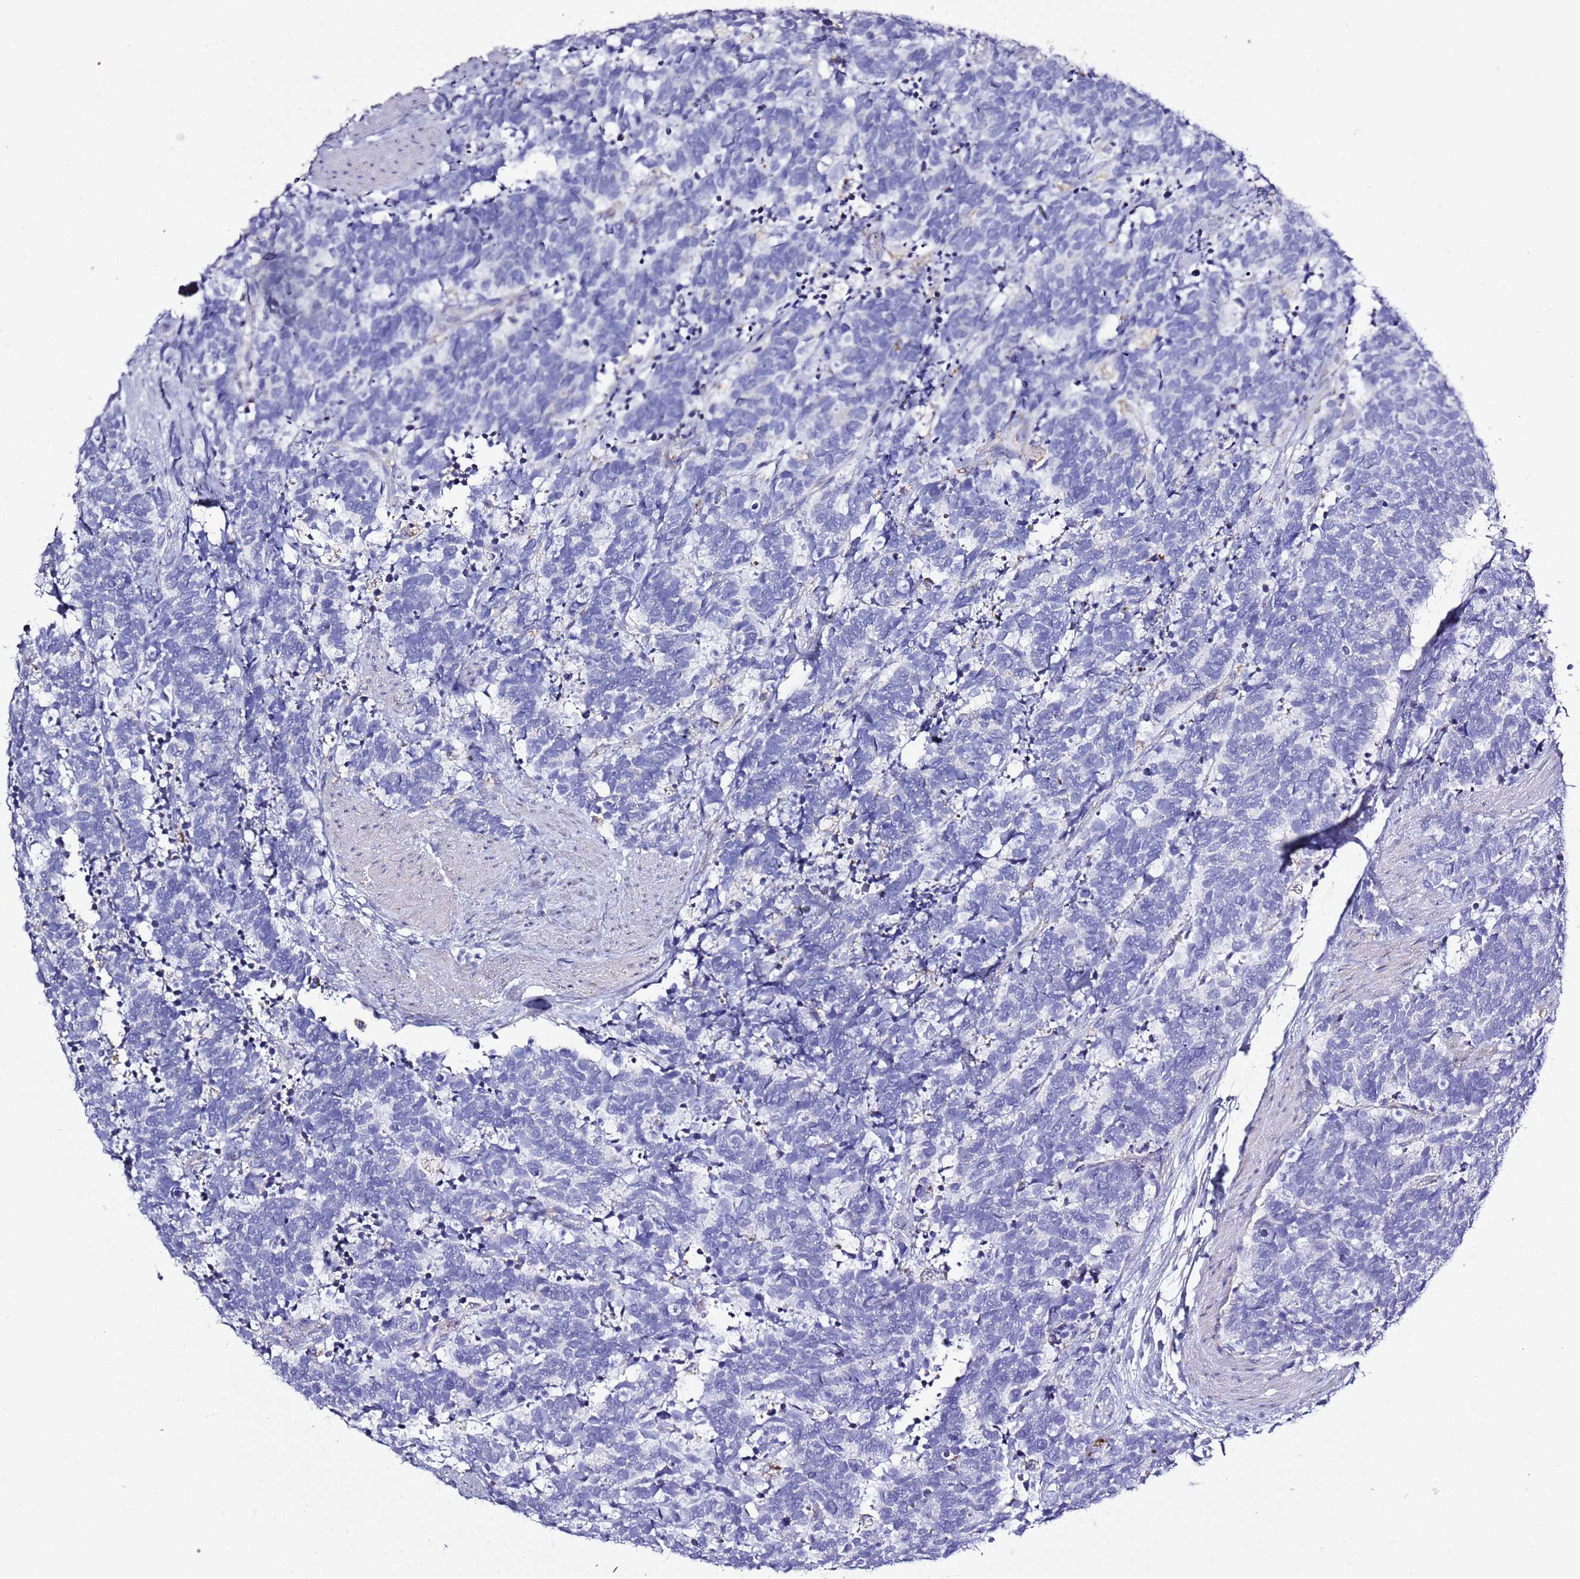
{"staining": {"intensity": "negative", "quantity": "none", "location": "none"}, "tissue": "carcinoid", "cell_type": "Tumor cells", "image_type": "cancer", "snomed": [{"axis": "morphology", "description": "Carcinoma, NOS"}, {"axis": "morphology", "description": "Carcinoid, malignant, NOS"}, {"axis": "topography", "description": "Prostate"}], "caption": "DAB (3,3'-diaminobenzidine) immunohistochemical staining of human carcinoma reveals no significant staining in tumor cells.", "gene": "SLC23A1", "patient": {"sex": "male", "age": 57}}